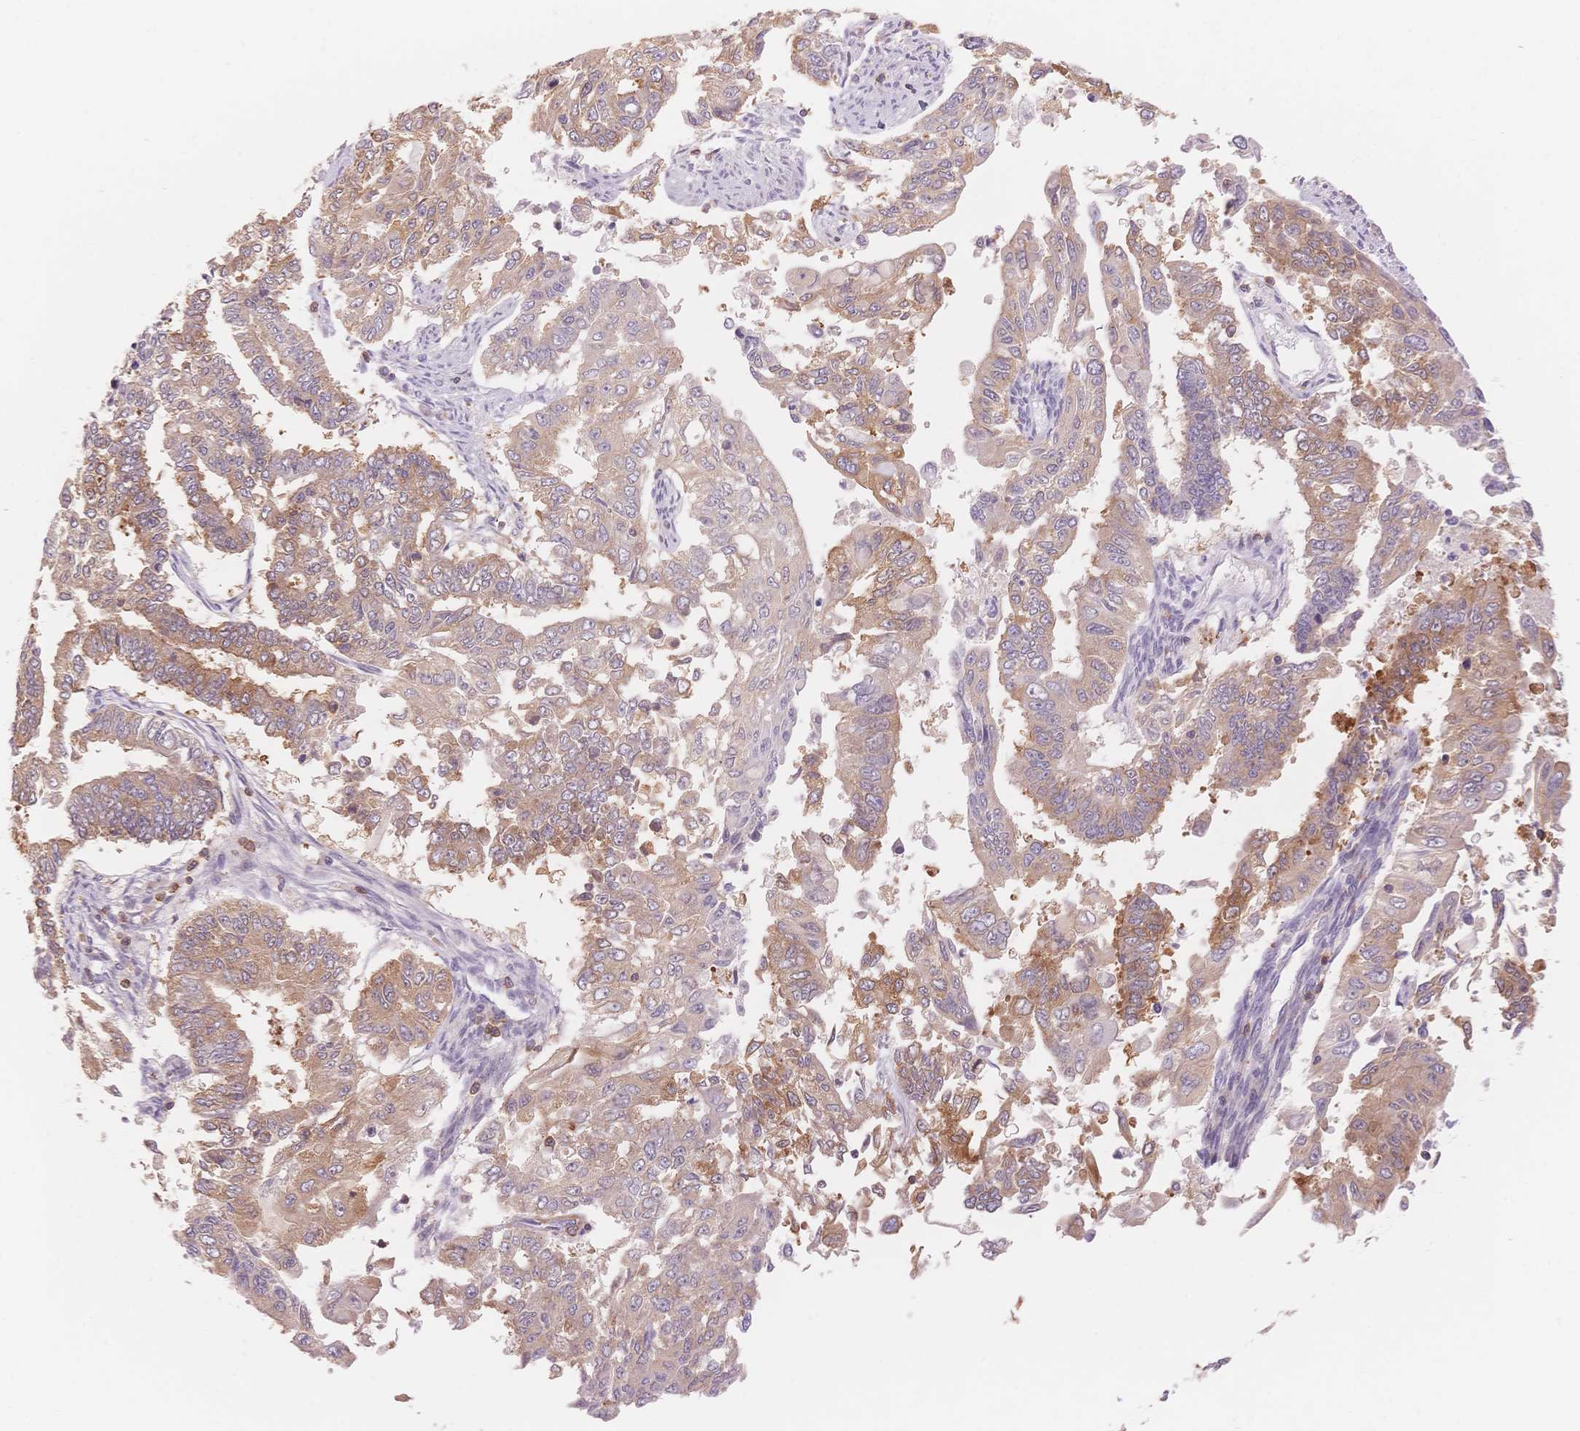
{"staining": {"intensity": "moderate", "quantity": "25%-75%", "location": "cytoplasmic/membranous"}, "tissue": "endometrial cancer", "cell_type": "Tumor cells", "image_type": "cancer", "snomed": [{"axis": "morphology", "description": "Adenocarcinoma, NOS"}, {"axis": "topography", "description": "Uterus"}], "caption": "Adenocarcinoma (endometrial) tissue reveals moderate cytoplasmic/membranous expression in approximately 25%-75% of tumor cells, visualized by immunohistochemistry.", "gene": "STK39", "patient": {"sex": "female", "age": 59}}